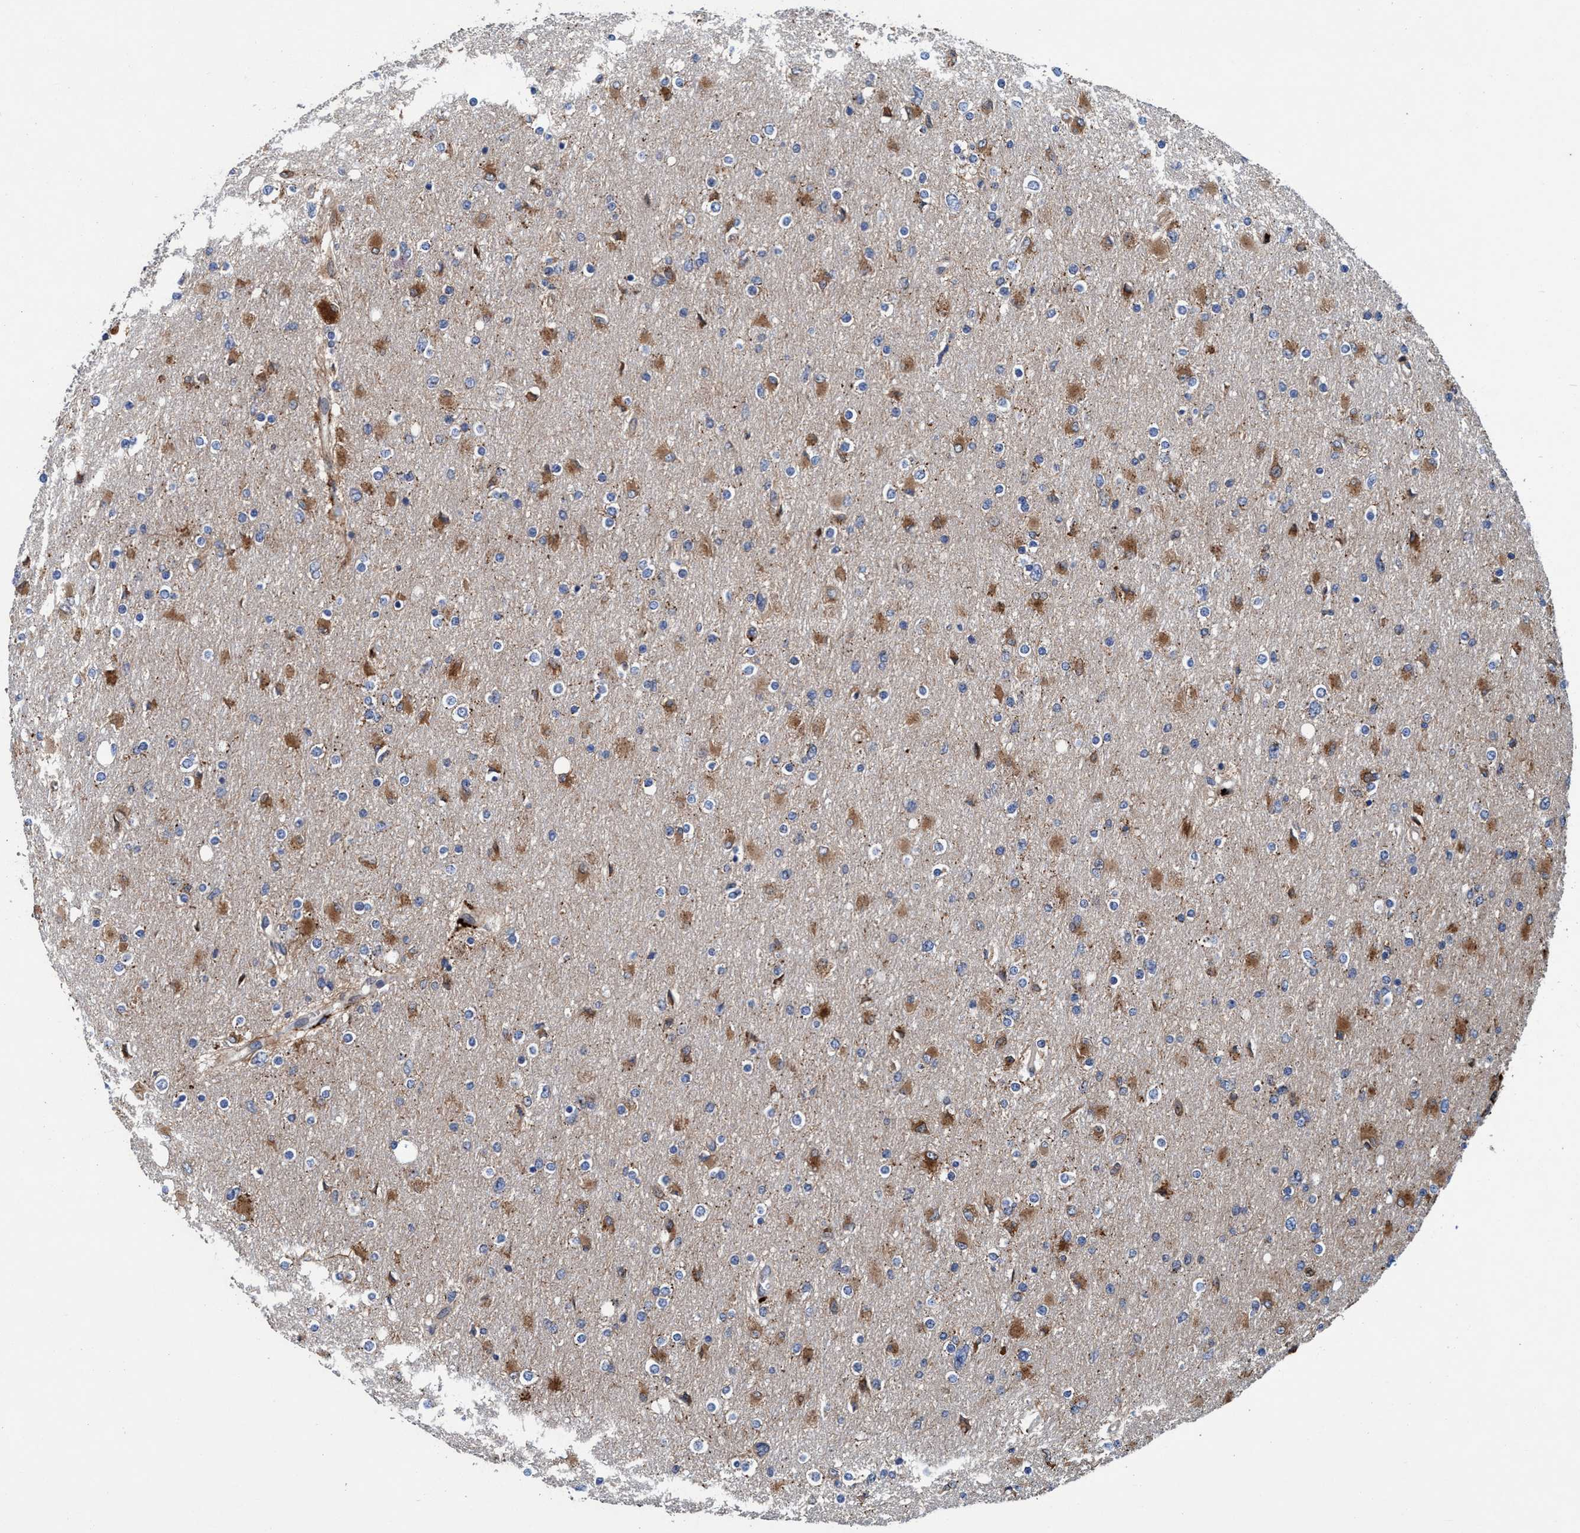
{"staining": {"intensity": "moderate", "quantity": "25%-75%", "location": "cytoplasmic/membranous"}, "tissue": "glioma", "cell_type": "Tumor cells", "image_type": "cancer", "snomed": [{"axis": "morphology", "description": "Glioma, malignant, High grade"}, {"axis": "topography", "description": "Cerebral cortex"}], "caption": "Tumor cells demonstrate medium levels of moderate cytoplasmic/membranous expression in about 25%-75% of cells in glioma.", "gene": "ENDOG", "patient": {"sex": "female", "age": 36}}